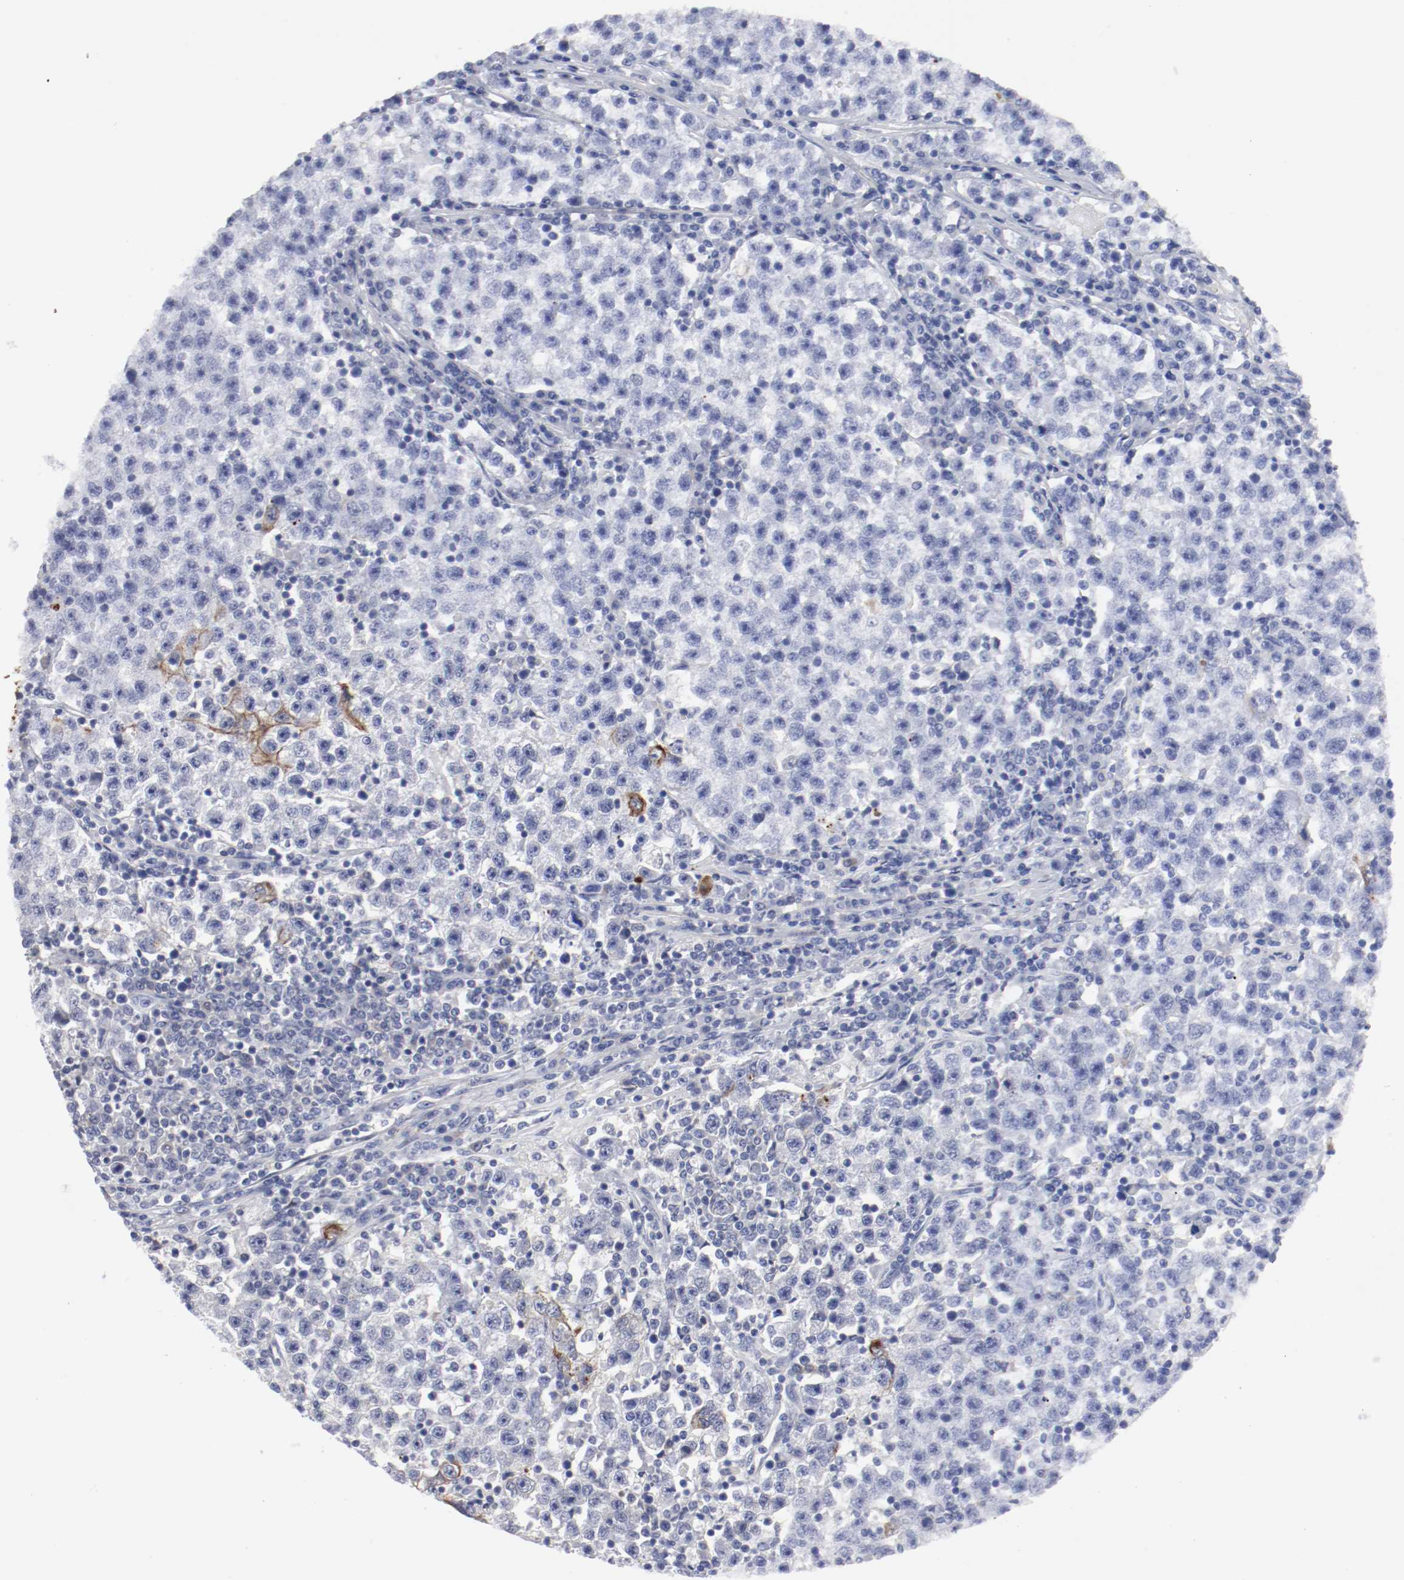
{"staining": {"intensity": "moderate", "quantity": "<25%", "location": "cytoplasmic/membranous"}, "tissue": "testis cancer", "cell_type": "Tumor cells", "image_type": "cancer", "snomed": [{"axis": "morphology", "description": "Seminoma, NOS"}, {"axis": "topography", "description": "Testis"}], "caption": "Immunohistochemistry image of human testis seminoma stained for a protein (brown), which displays low levels of moderate cytoplasmic/membranous staining in approximately <25% of tumor cells.", "gene": "TSPAN6", "patient": {"sex": "male", "age": 22}}